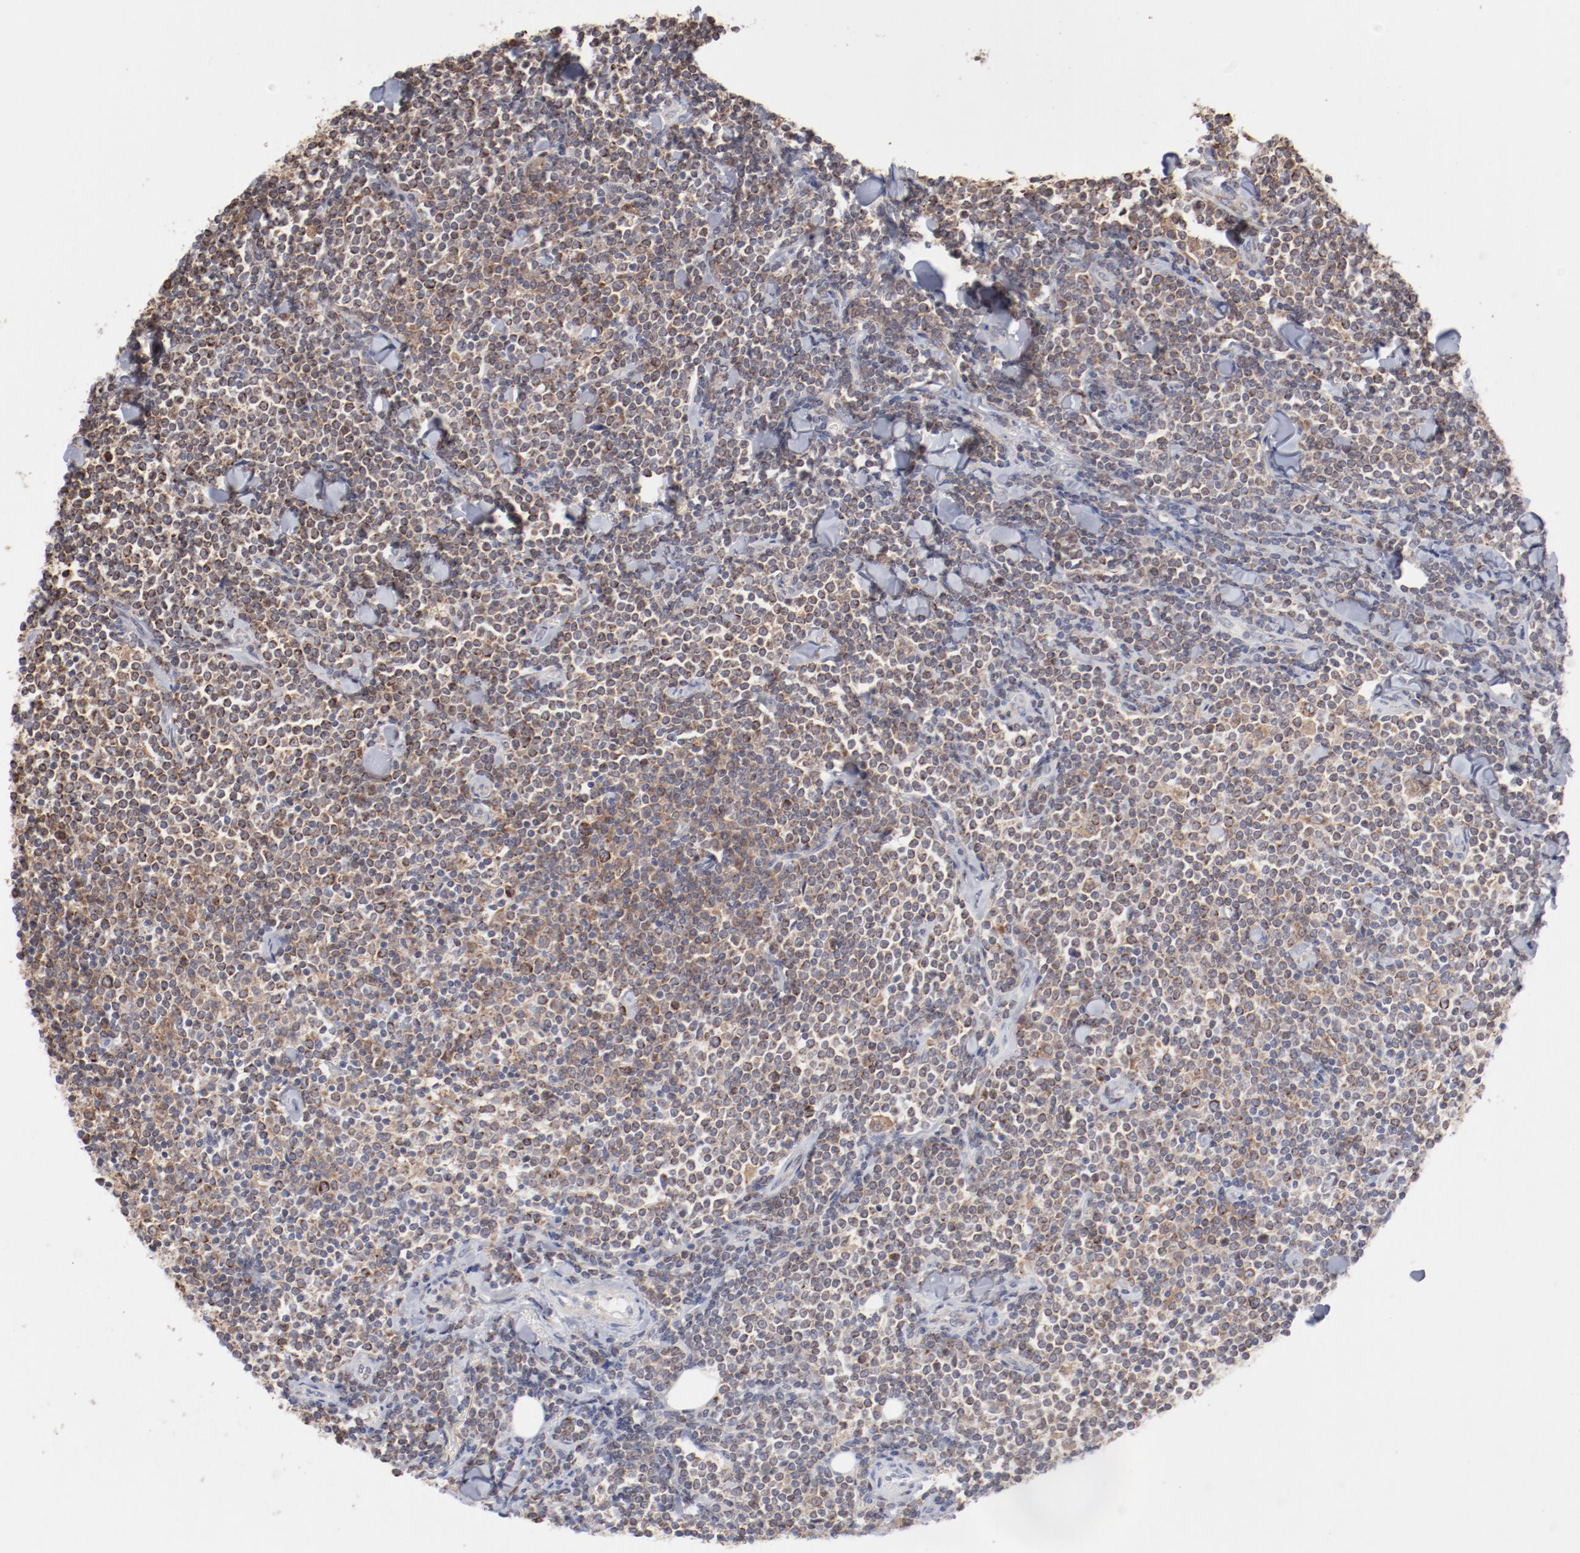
{"staining": {"intensity": "weak", "quantity": ">75%", "location": "cytoplasmic/membranous"}, "tissue": "lymphoma", "cell_type": "Tumor cells", "image_type": "cancer", "snomed": [{"axis": "morphology", "description": "Malignant lymphoma, non-Hodgkin's type, Low grade"}, {"axis": "topography", "description": "Soft tissue"}], "caption": "This micrograph displays immunohistochemistry staining of malignant lymphoma, non-Hodgkin's type (low-grade), with low weak cytoplasmic/membranous expression in about >75% of tumor cells.", "gene": "PPFIBP2", "patient": {"sex": "male", "age": 92}}